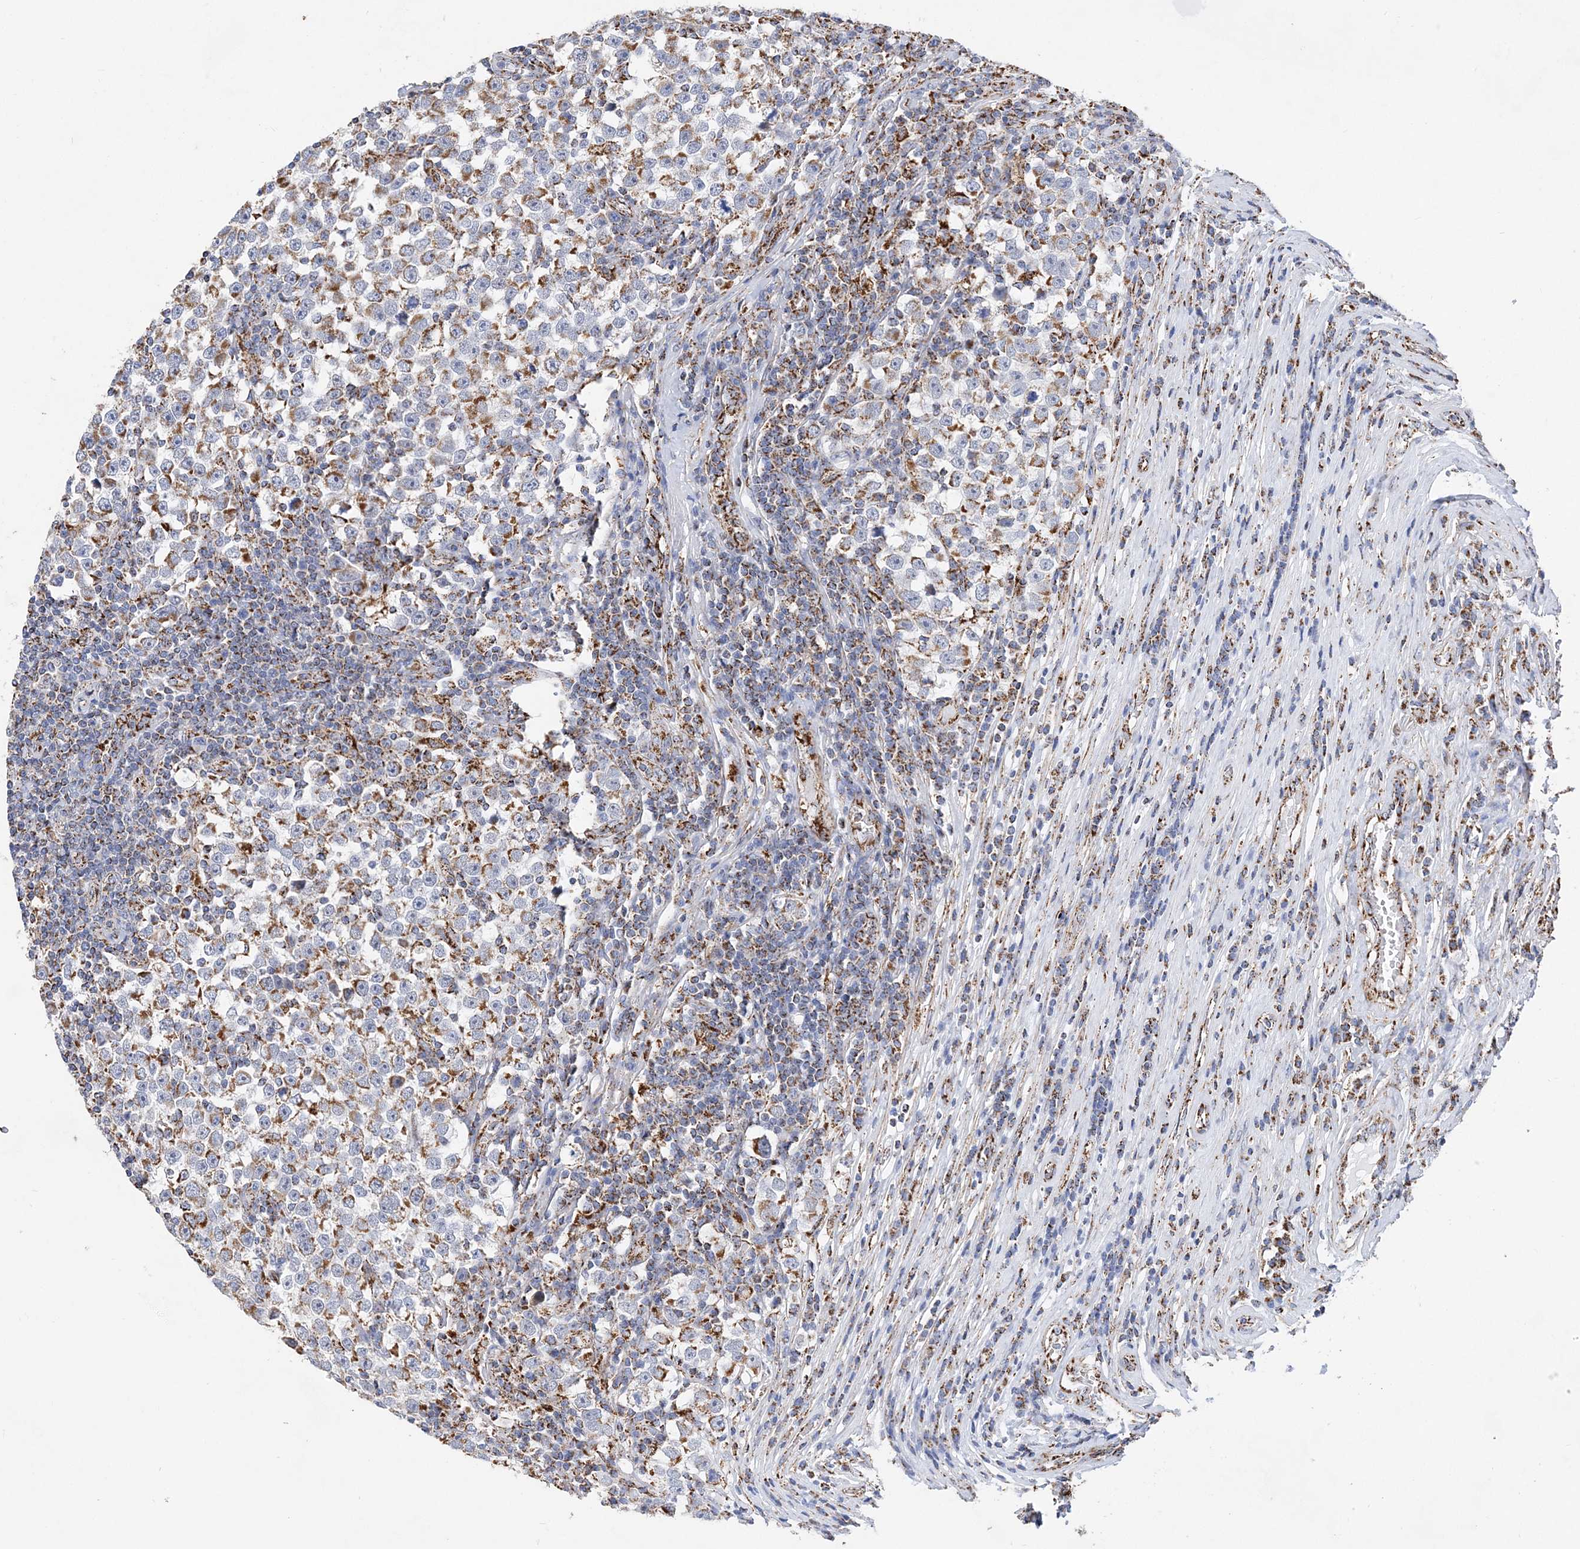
{"staining": {"intensity": "moderate", "quantity": "25%-75%", "location": "cytoplasmic/membranous"}, "tissue": "testis cancer", "cell_type": "Tumor cells", "image_type": "cancer", "snomed": [{"axis": "morphology", "description": "Normal tissue, NOS"}, {"axis": "morphology", "description": "Seminoma, NOS"}, {"axis": "topography", "description": "Testis"}], "caption": "Tumor cells display medium levels of moderate cytoplasmic/membranous positivity in about 25%-75% of cells in testis seminoma. The staining was performed using DAB (3,3'-diaminobenzidine), with brown indicating positive protein expression. Nuclei are stained blue with hematoxylin.", "gene": "ACOT9", "patient": {"sex": "male", "age": 43}}